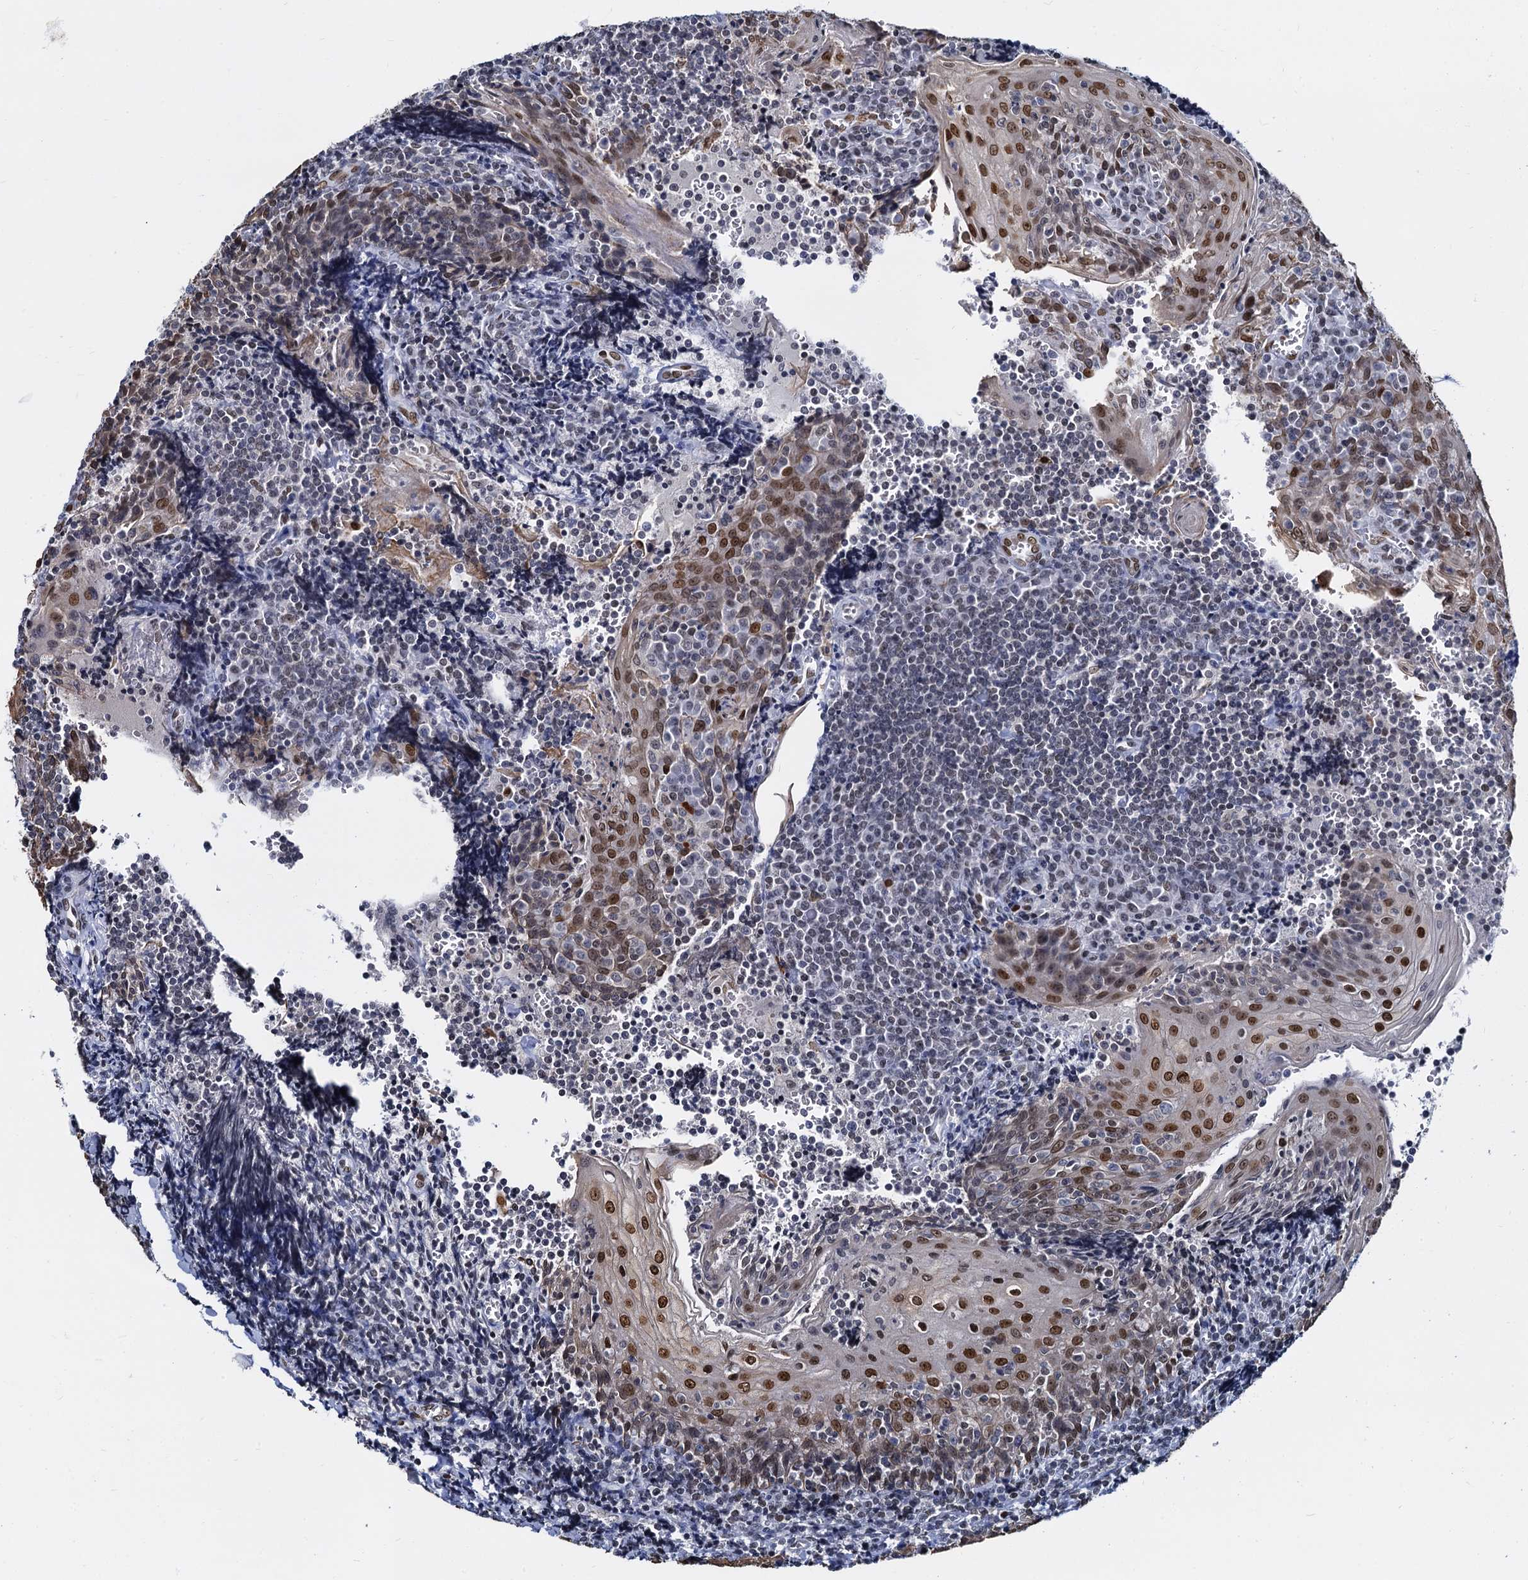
{"staining": {"intensity": "moderate", "quantity": "<25%", "location": "nuclear"}, "tissue": "tonsil", "cell_type": "Germinal center cells", "image_type": "normal", "snomed": [{"axis": "morphology", "description": "Normal tissue, NOS"}, {"axis": "topography", "description": "Tonsil"}], "caption": "Protein staining of normal tonsil demonstrates moderate nuclear positivity in about <25% of germinal center cells. Using DAB (3,3'-diaminobenzidine) (brown) and hematoxylin (blue) stains, captured at high magnification using brightfield microscopy.", "gene": "CMAS", "patient": {"sex": "male", "age": 27}}